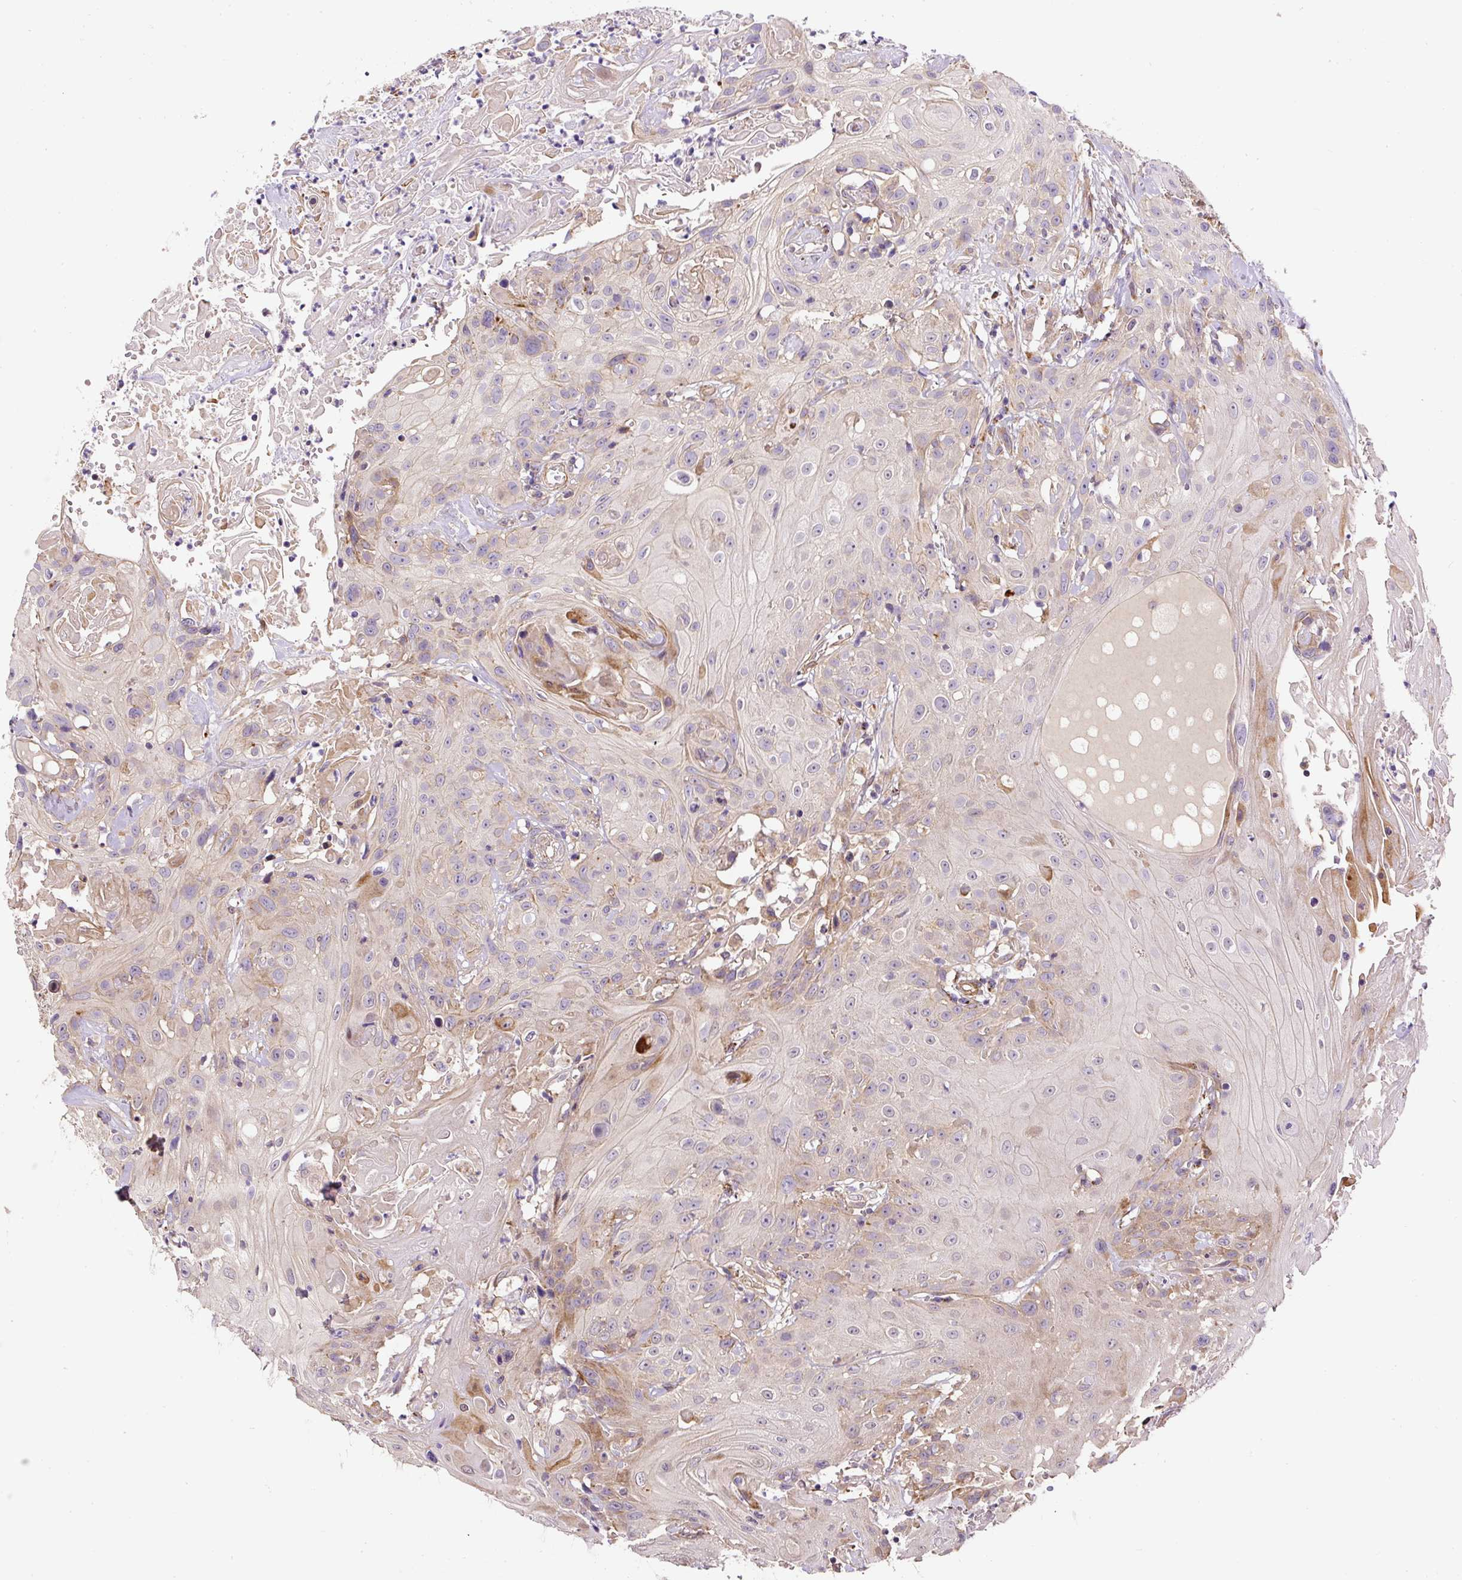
{"staining": {"intensity": "weak", "quantity": "<25%", "location": "cytoplasmic/membranous"}, "tissue": "head and neck cancer", "cell_type": "Tumor cells", "image_type": "cancer", "snomed": [{"axis": "morphology", "description": "Squamous cell carcinoma, NOS"}, {"axis": "topography", "description": "Skin"}, {"axis": "topography", "description": "Head-Neck"}], "caption": "IHC of human head and neck cancer shows no positivity in tumor cells.", "gene": "RNF170", "patient": {"sex": "male", "age": 80}}